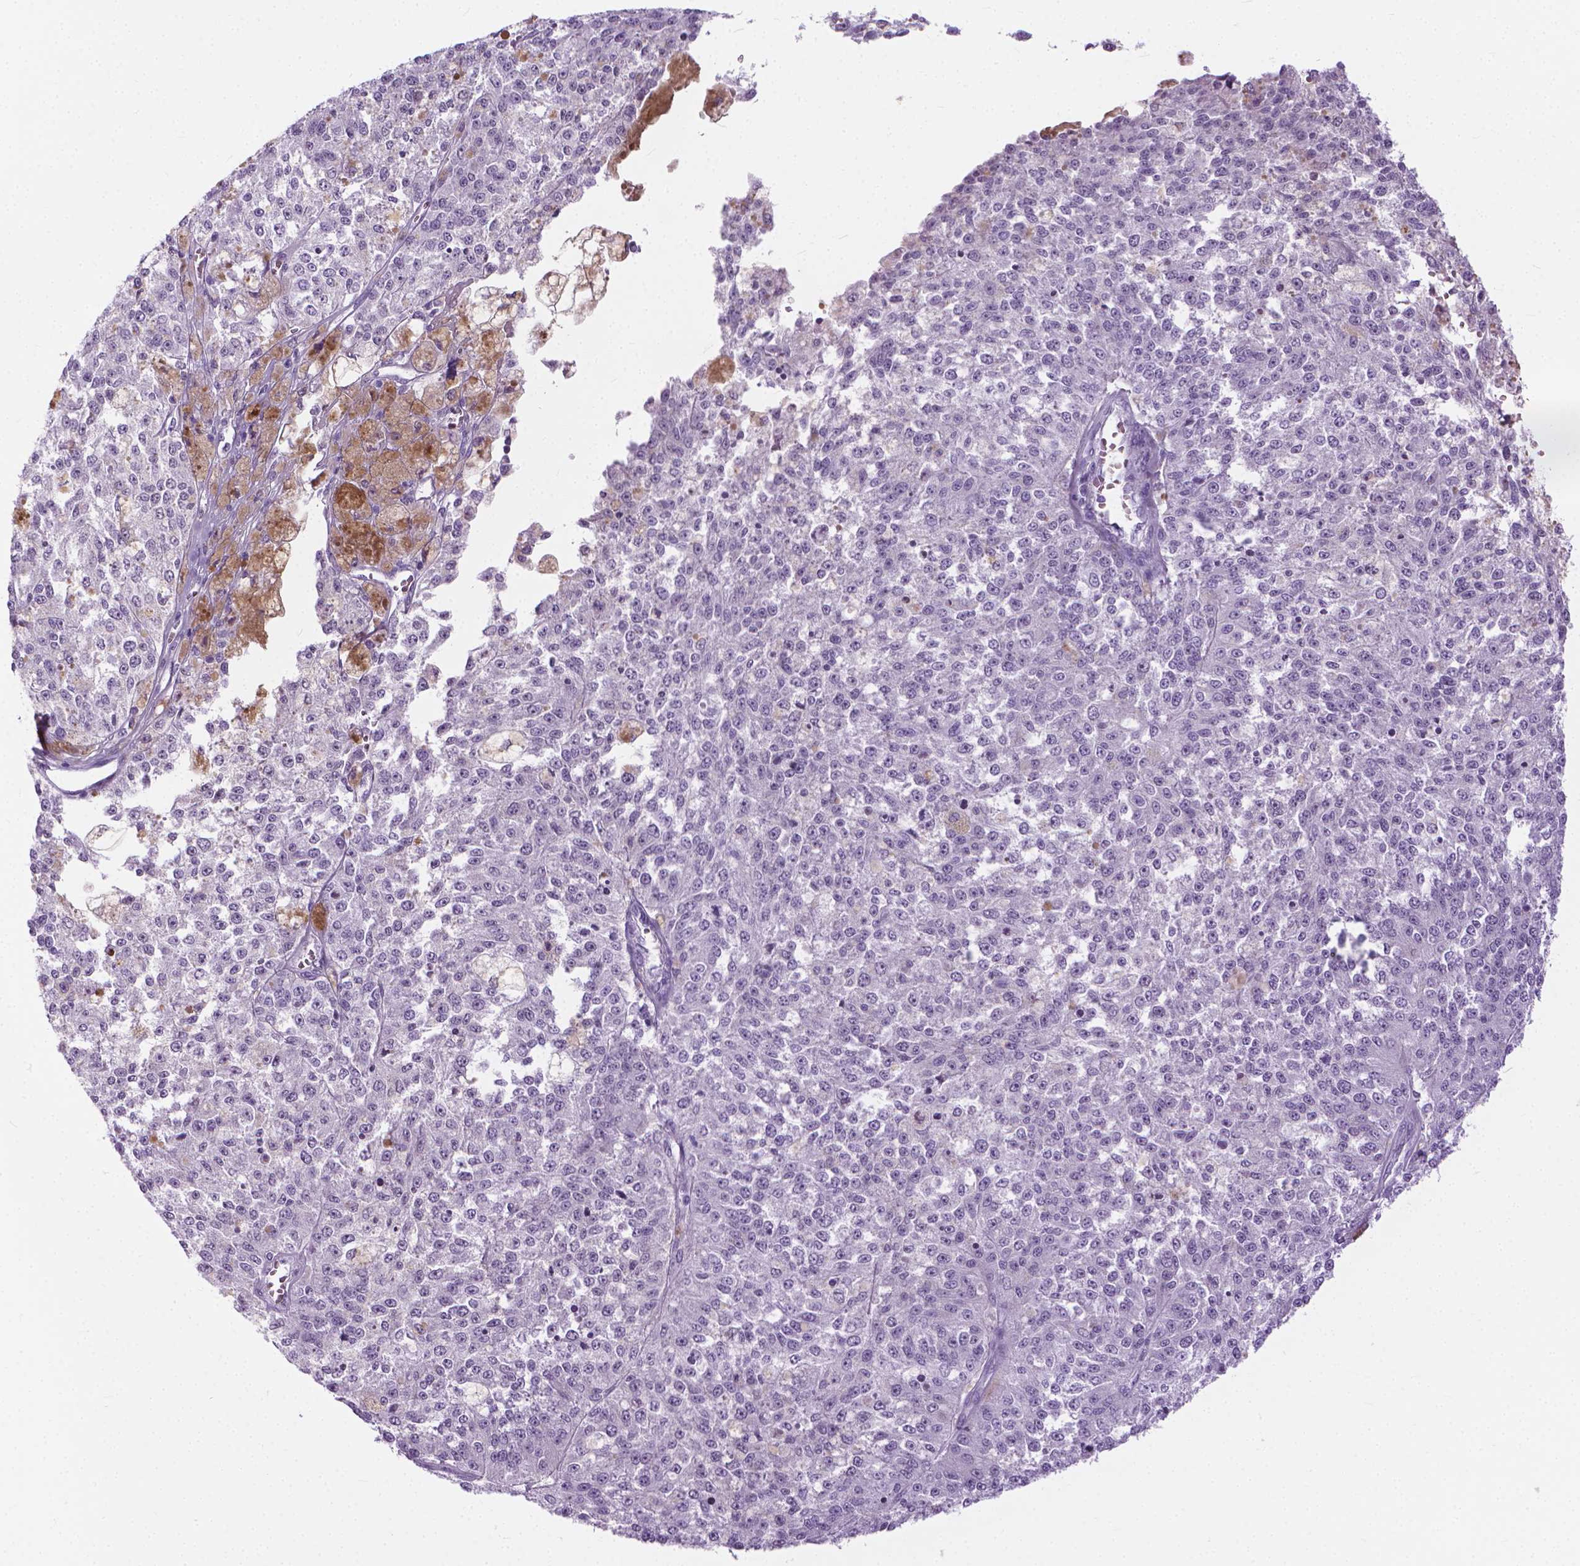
{"staining": {"intensity": "negative", "quantity": "none", "location": "none"}, "tissue": "melanoma", "cell_type": "Tumor cells", "image_type": "cancer", "snomed": [{"axis": "morphology", "description": "Malignant melanoma, Metastatic site"}, {"axis": "topography", "description": "Lymph node"}], "caption": "Immunohistochemical staining of melanoma shows no significant positivity in tumor cells.", "gene": "HTR2B", "patient": {"sex": "female", "age": 64}}